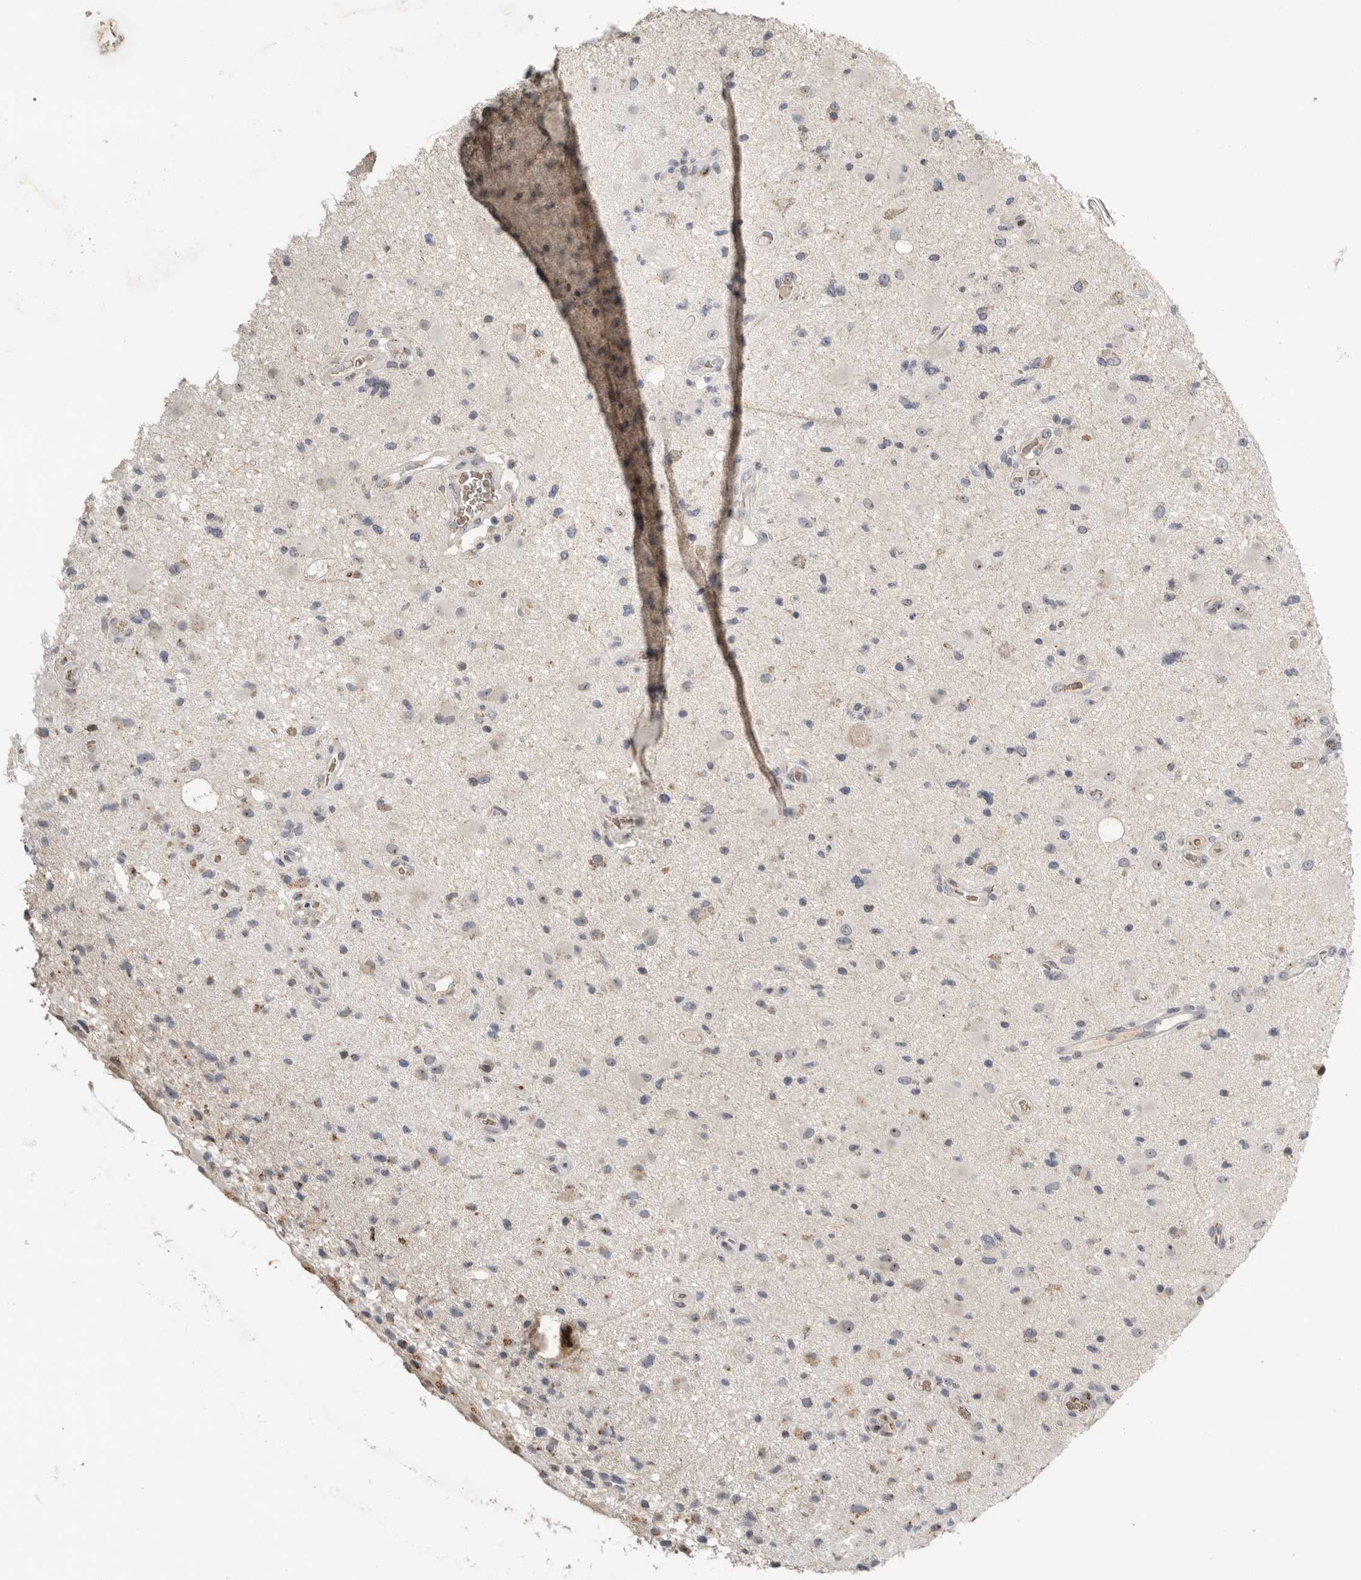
{"staining": {"intensity": "negative", "quantity": "none", "location": "none"}, "tissue": "glioma", "cell_type": "Tumor cells", "image_type": "cancer", "snomed": [{"axis": "morphology", "description": "Glioma, malignant, High grade"}, {"axis": "topography", "description": "Brain"}], "caption": "Glioma stained for a protein using immunohistochemistry (IHC) shows no expression tumor cells.", "gene": "PCMTD1", "patient": {"sex": "male", "age": 33}}